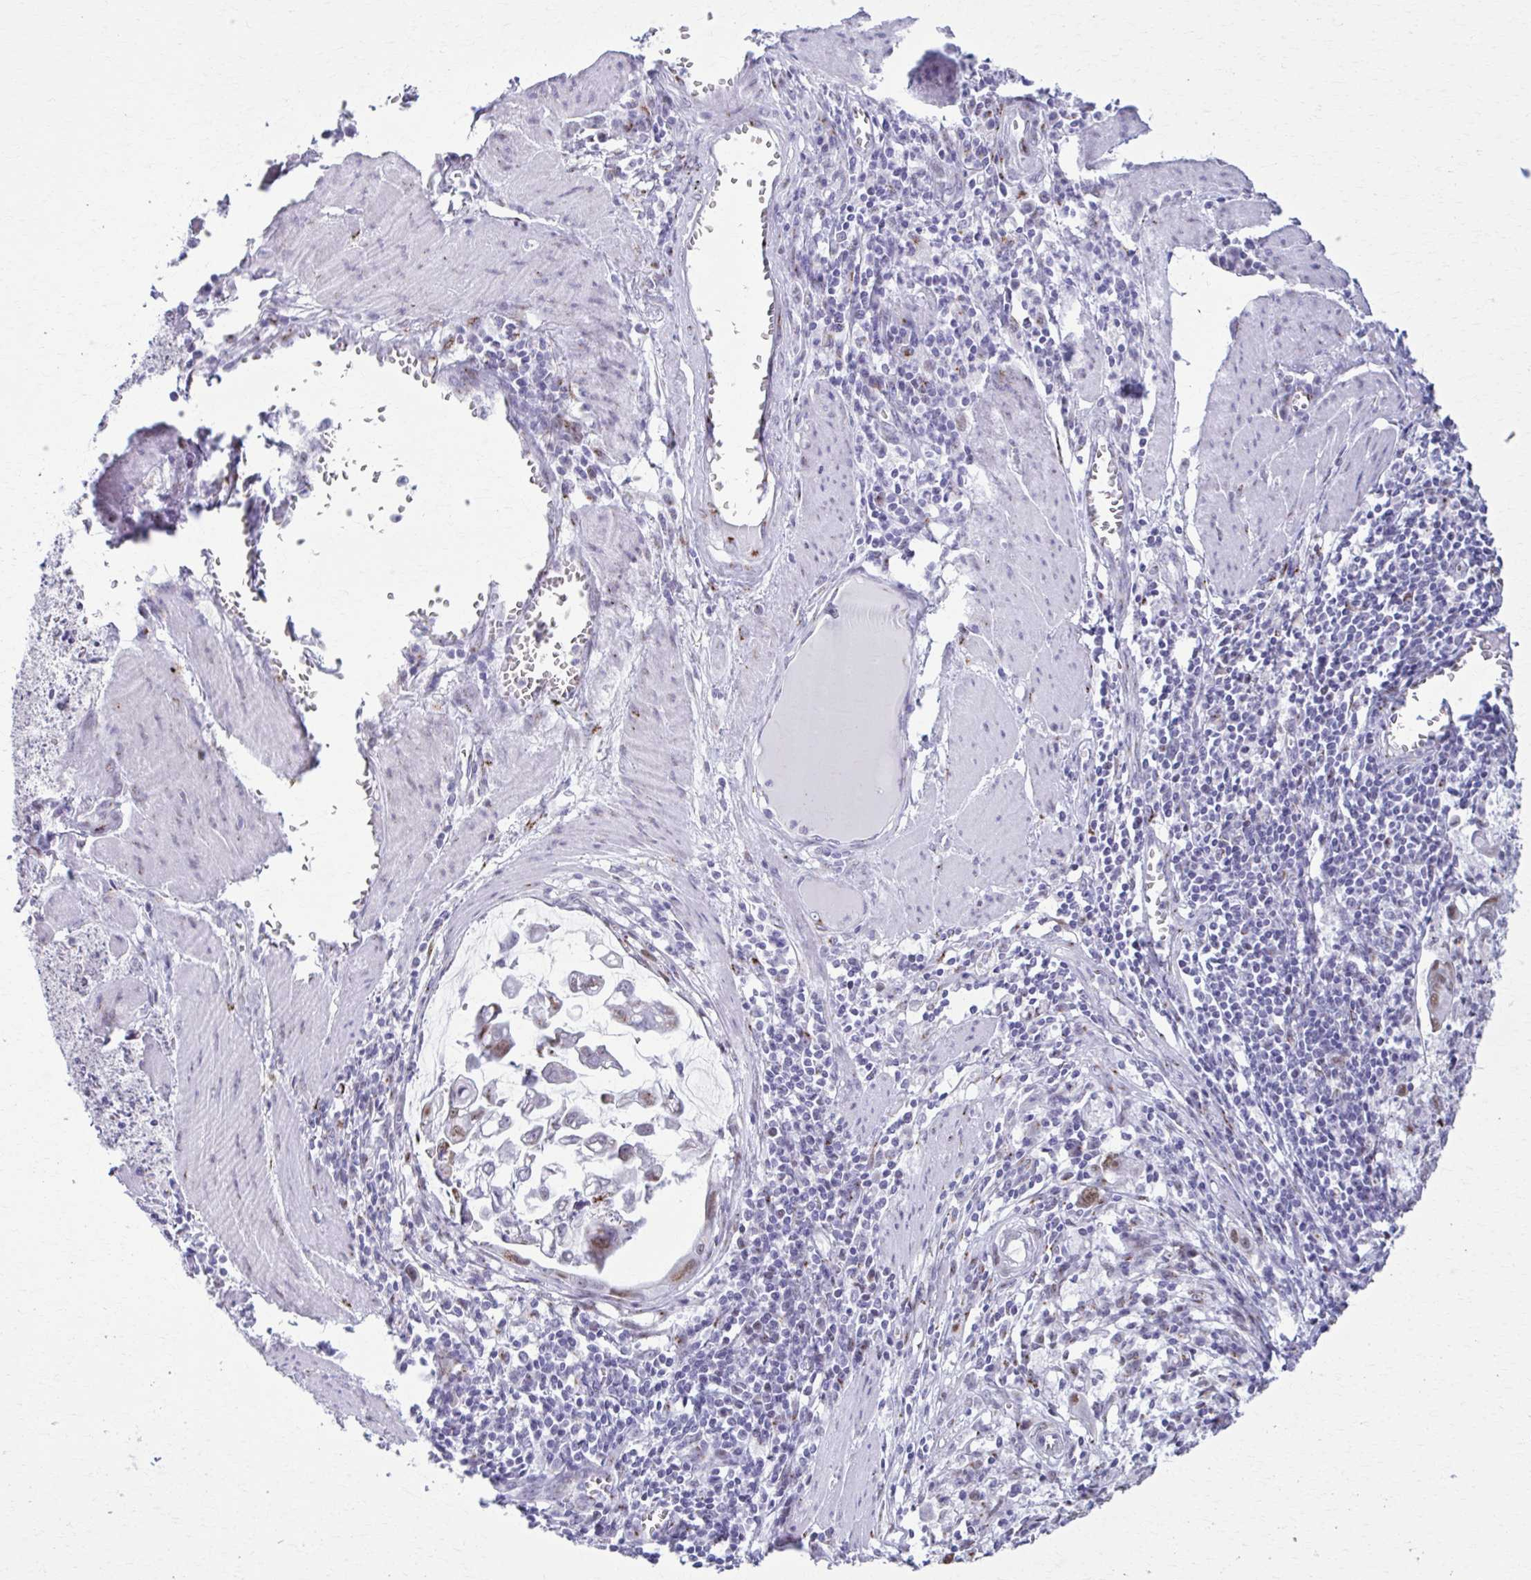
{"staining": {"intensity": "moderate", "quantity": "<25%", "location": "cytoplasmic/membranous,nuclear"}, "tissue": "stomach cancer", "cell_type": "Tumor cells", "image_type": "cancer", "snomed": [{"axis": "morphology", "description": "Adenocarcinoma, NOS"}, {"axis": "topography", "description": "Stomach, upper"}], "caption": "Human stomach adenocarcinoma stained for a protein (brown) reveals moderate cytoplasmic/membranous and nuclear positive staining in approximately <25% of tumor cells.", "gene": "ZNF682", "patient": {"sex": "male", "age": 80}}